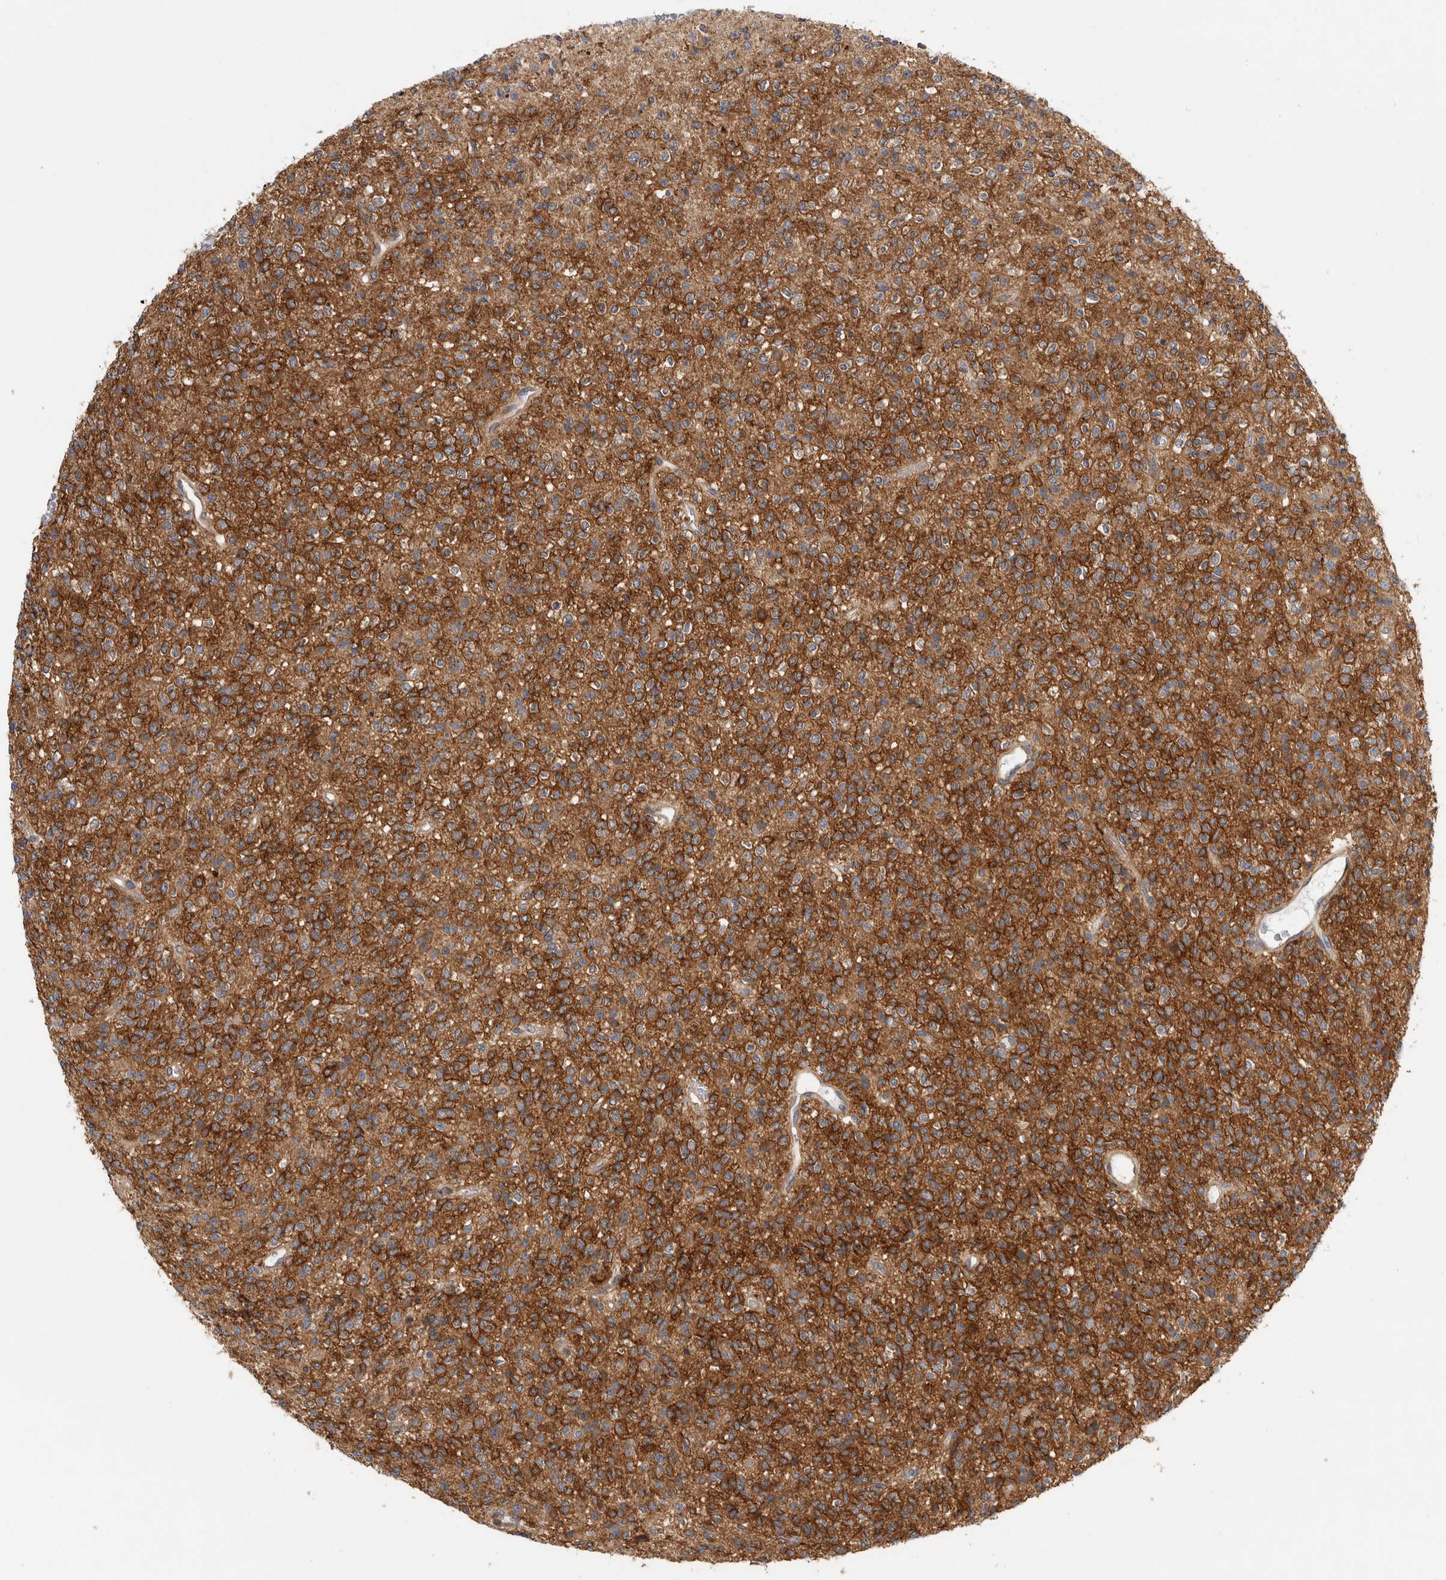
{"staining": {"intensity": "moderate", "quantity": "25%-75%", "location": "cytoplasmic/membranous"}, "tissue": "glioma", "cell_type": "Tumor cells", "image_type": "cancer", "snomed": [{"axis": "morphology", "description": "Glioma, malignant, High grade"}, {"axis": "topography", "description": "Brain"}], "caption": "Moderate cytoplasmic/membranous expression for a protein is identified in about 25%-75% of tumor cells of glioma using IHC.", "gene": "GRIK2", "patient": {"sex": "male", "age": 34}}